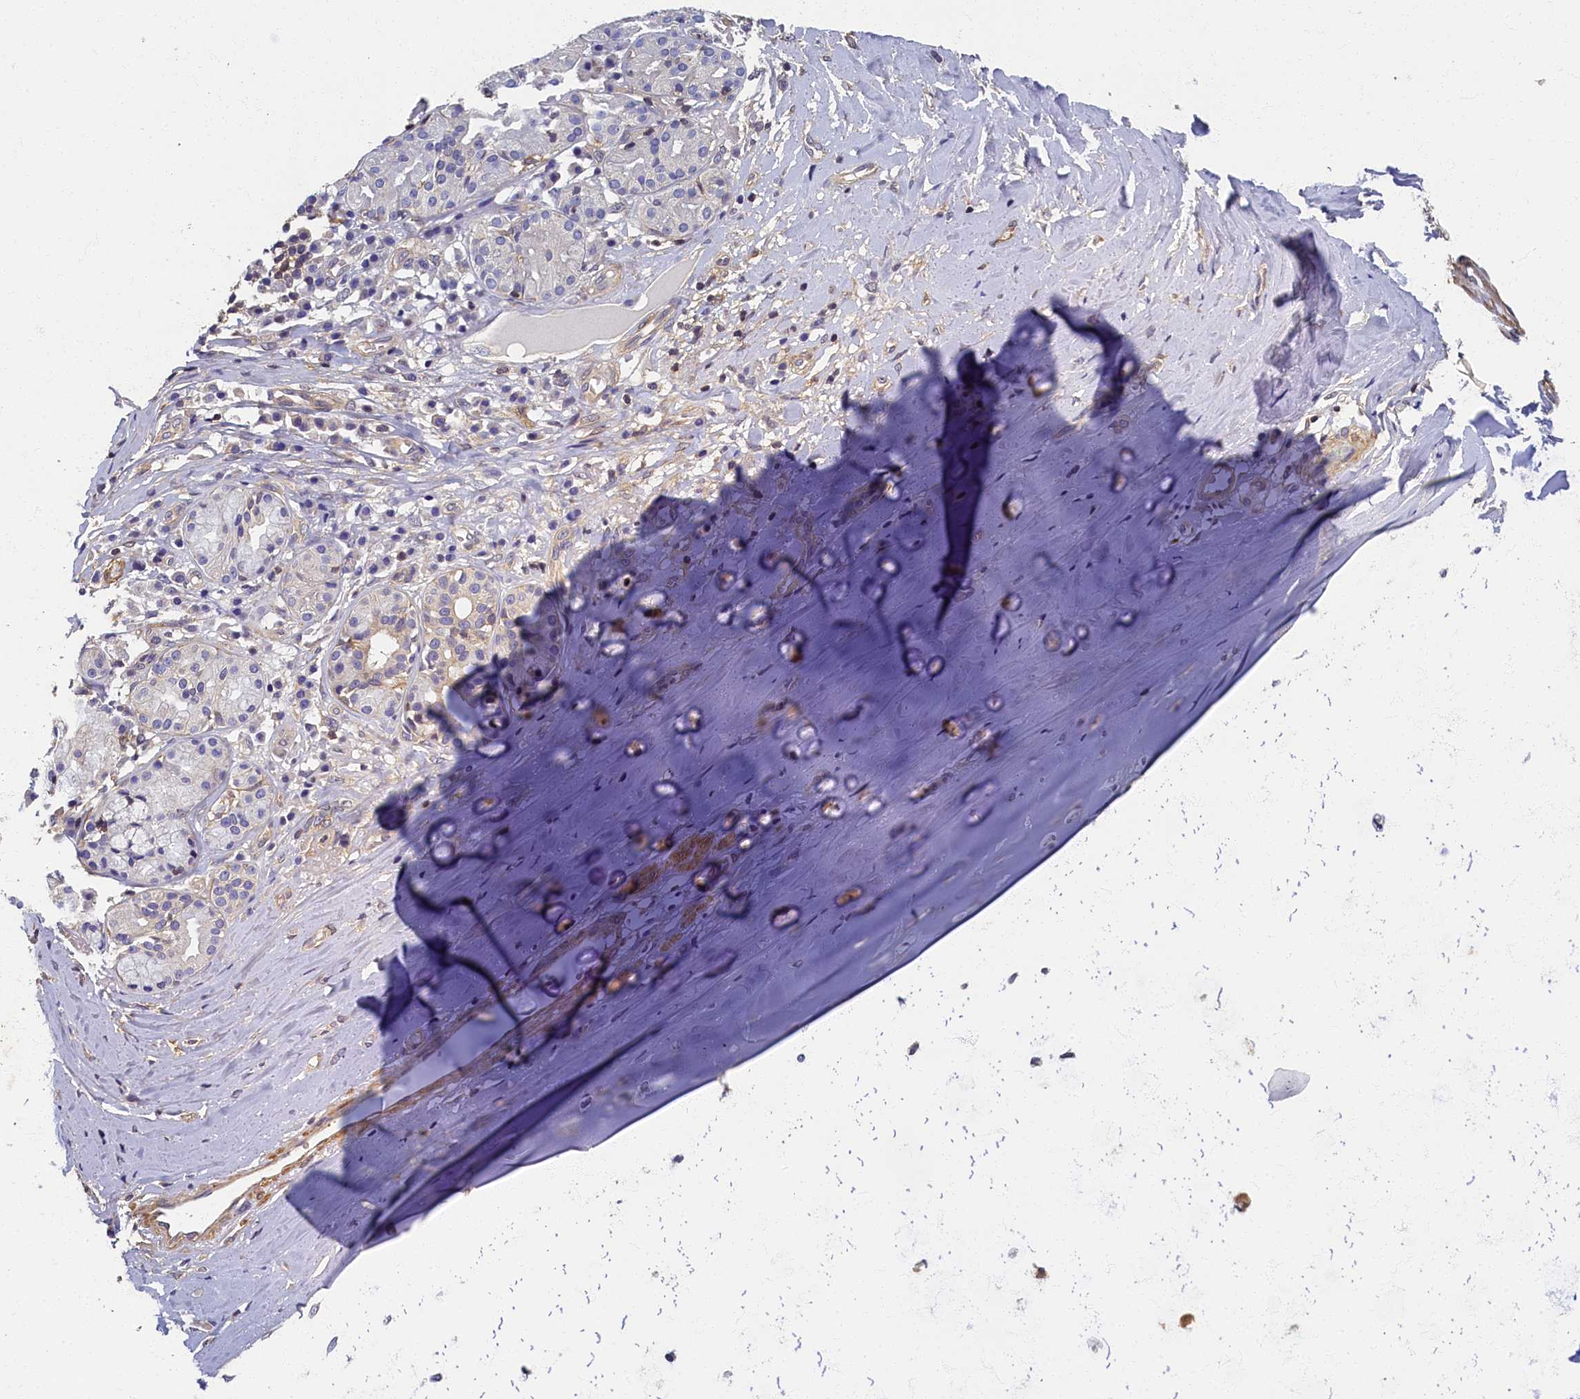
{"staining": {"intensity": "moderate", "quantity": "25%-75%", "location": "cytoplasmic/membranous"}, "tissue": "soft tissue", "cell_type": "Chondrocytes", "image_type": "normal", "snomed": [{"axis": "morphology", "description": "Normal tissue, NOS"}, {"axis": "morphology", "description": "Basal cell carcinoma"}, {"axis": "topography", "description": "Cartilage tissue"}, {"axis": "topography", "description": "Nasopharynx"}, {"axis": "topography", "description": "Oral tissue"}], "caption": "This image shows immunohistochemistry (IHC) staining of unremarkable soft tissue, with medium moderate cytoplasmic/membranous positivity in about 25%-75% of chondrocytes.", "gene": "TBCB", "patient": {"sex": "female", "age": 77}}